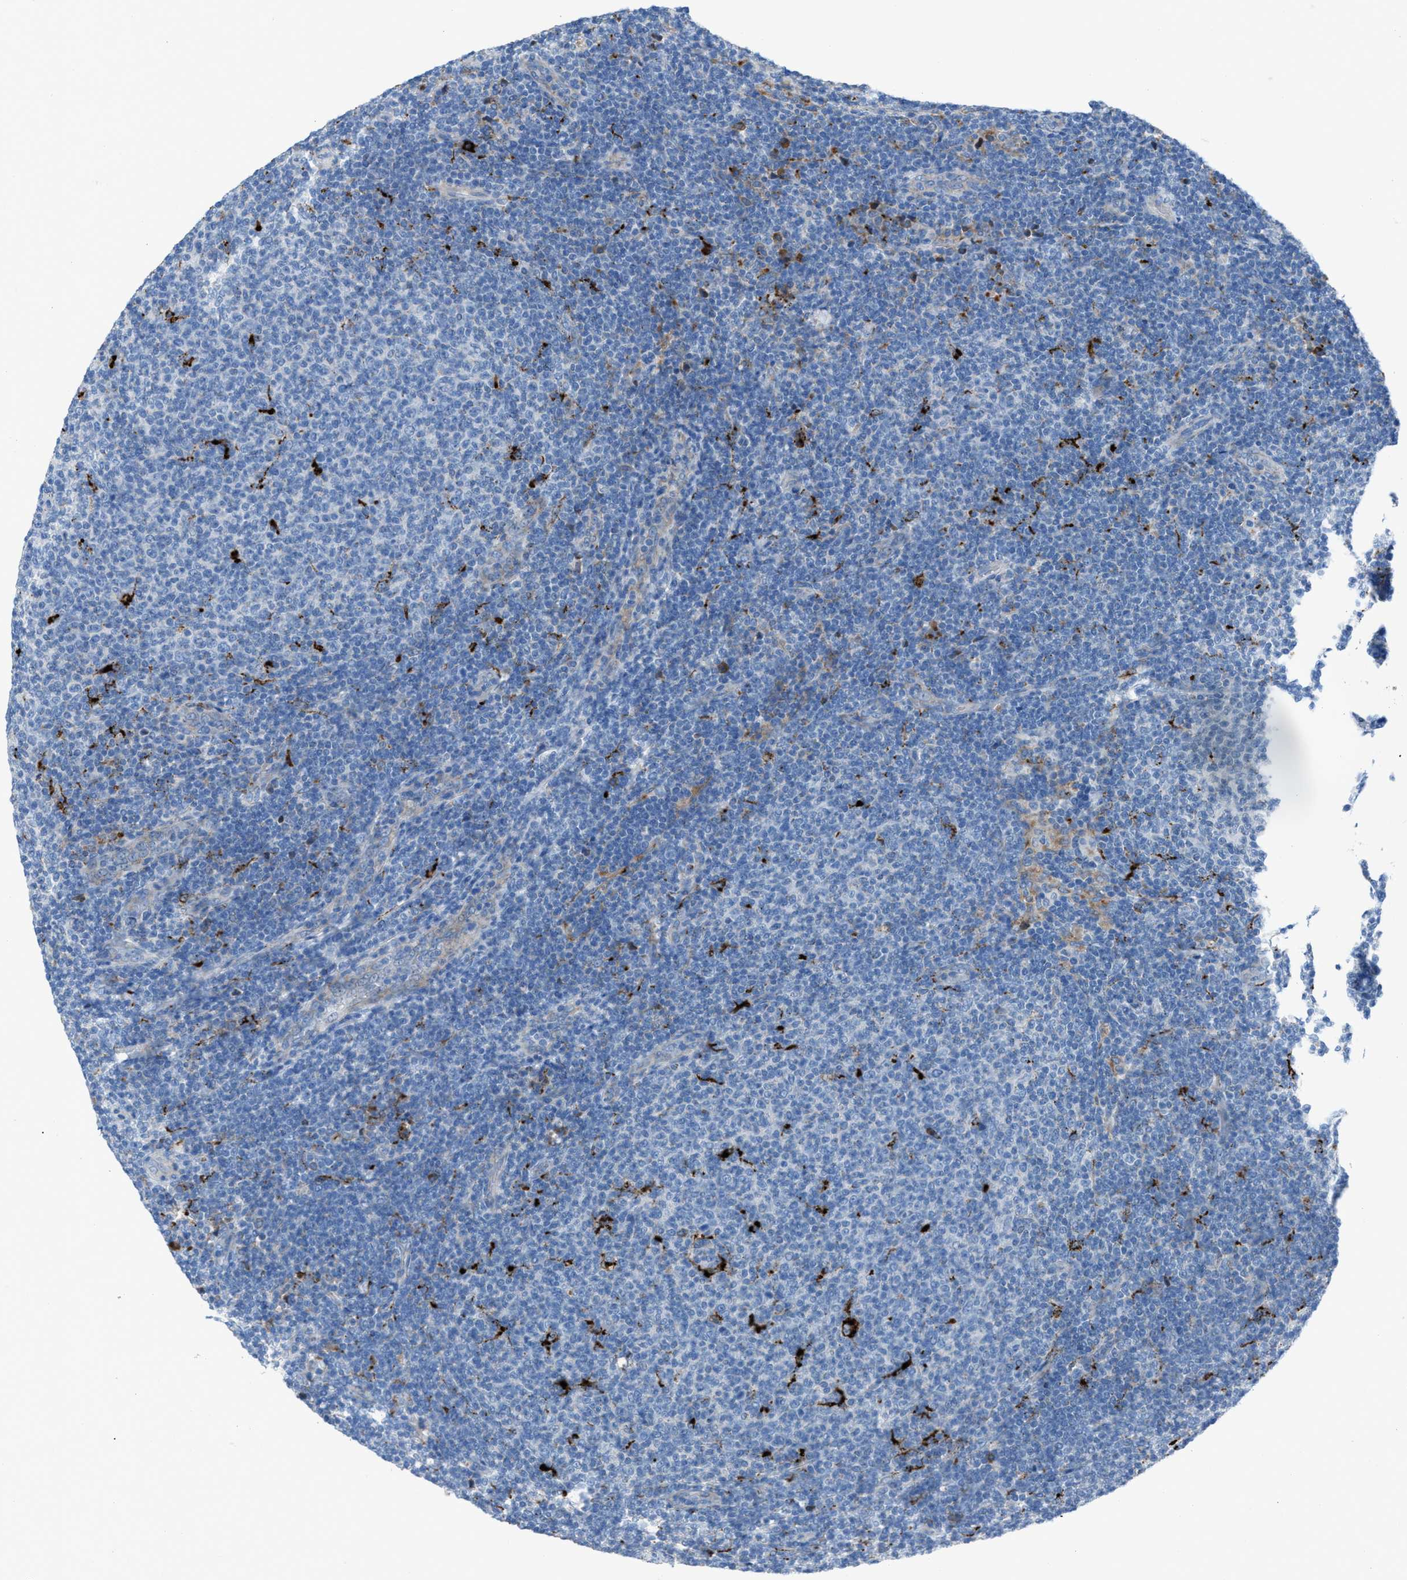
{"staining": {"intensity": "negative", "quantity": "none", "location": "none"}, "tissue": "lymphoma", "cell_type": "Tumor cells", "image_type": "cancer", "snomed": [{"axis": "morphology", "description": "Malignant lymphoma, non-Hodgkin's type, Low grade"}, {"axis": "topography", "description": "Lymph node"}], "caption": "Lymphoma stained for a protein using immunohistochemistry exhibits no positivity tumor cells.", "gene": "CD1B", "patient": {"sex": "male", "age": 66}}